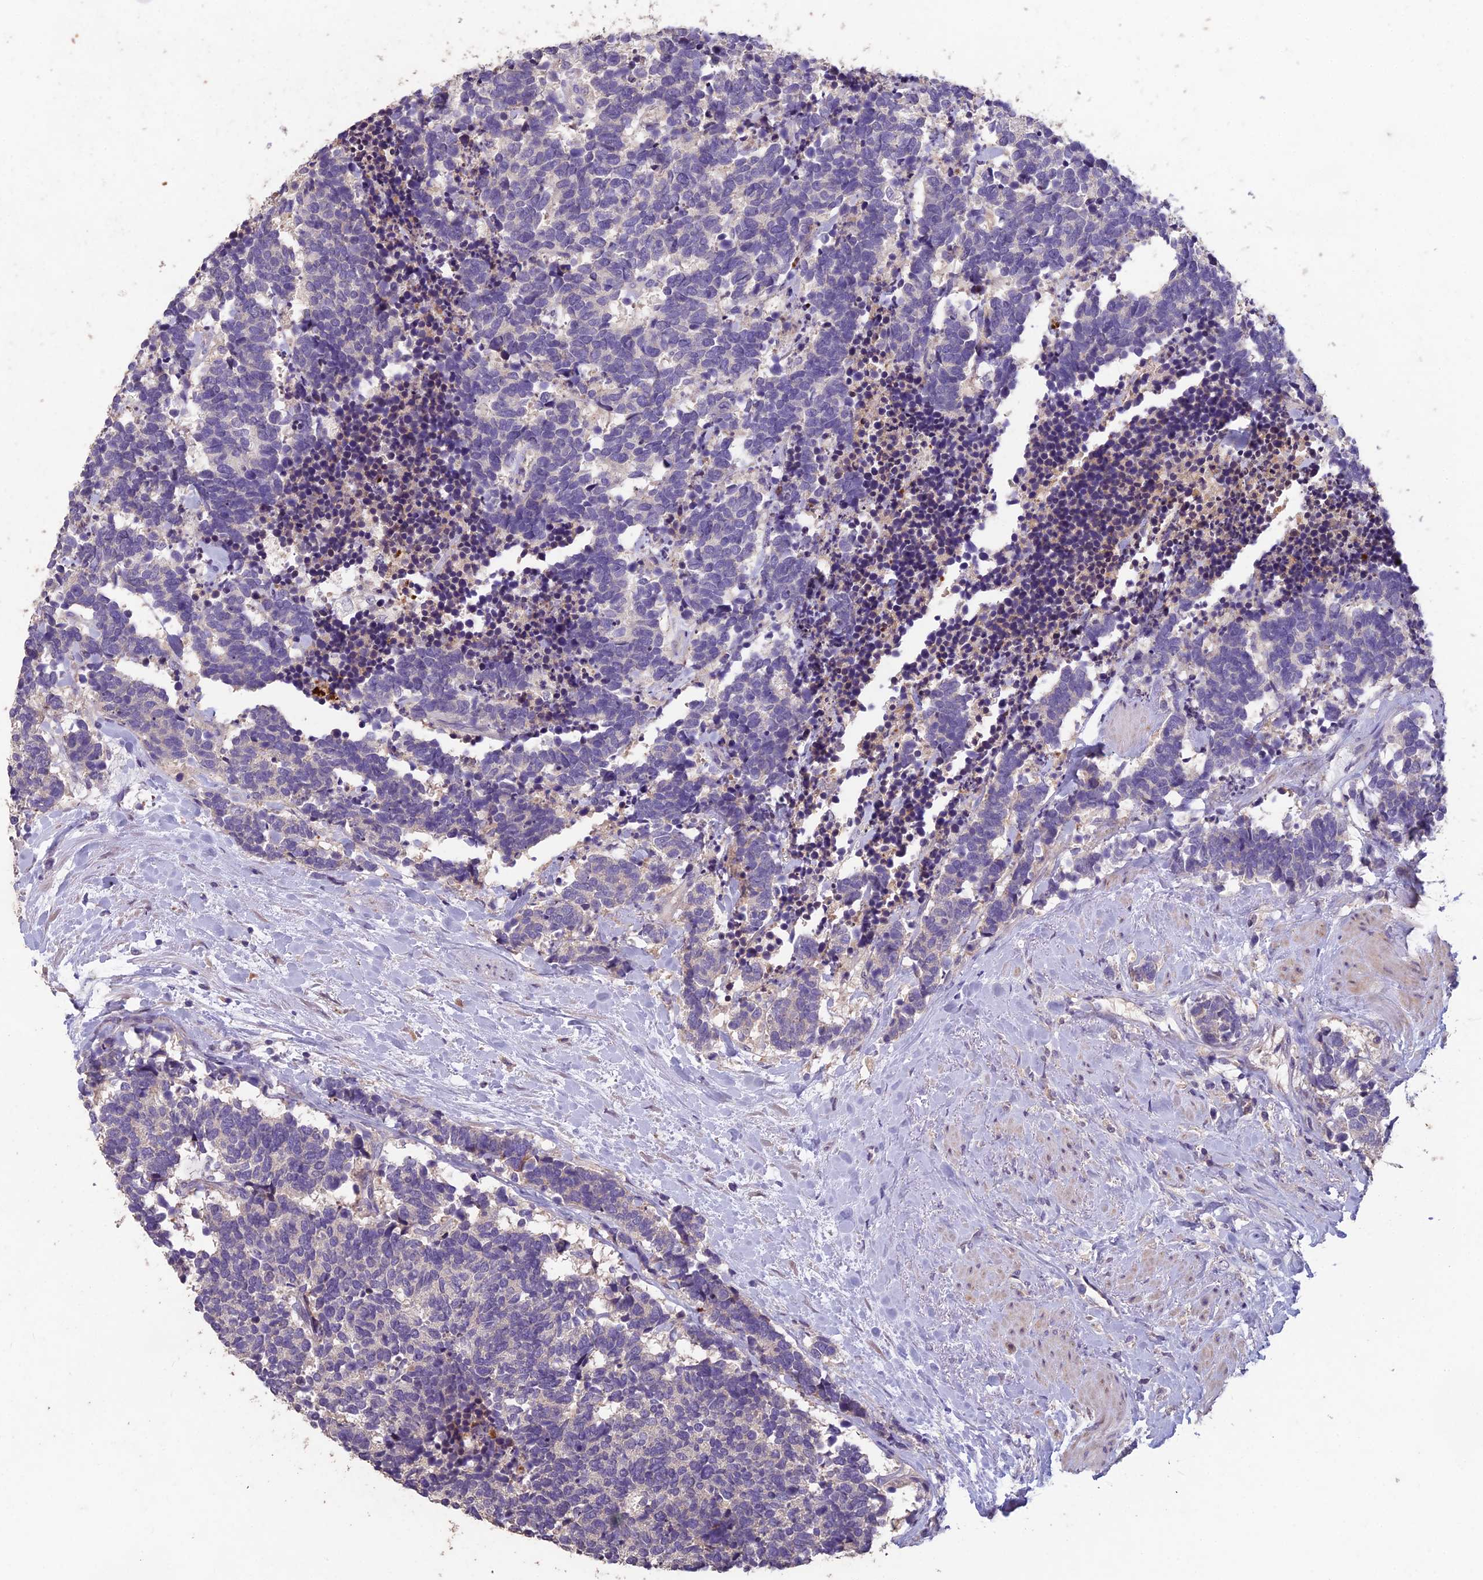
{"staining": {"intensity": "negative", "quantity": "none", "location": "none"}, "tissue": "carcinoid", "cell_type": "Tumor cells", "image_type": "cancer", "snomed": [{"axis": "morphology", "description": "Carcinoma, NOS"}, {"axis": "morphology", "description": "Carcinoid, malignant, NOS"}, {"axis": "topography", "description": "Prostate"}], "caption": "IHC of human carcinoma shows no expression in tumor cells.", "gene": "CEACAM16", "patient": {"sex": "male", "age": 57}}